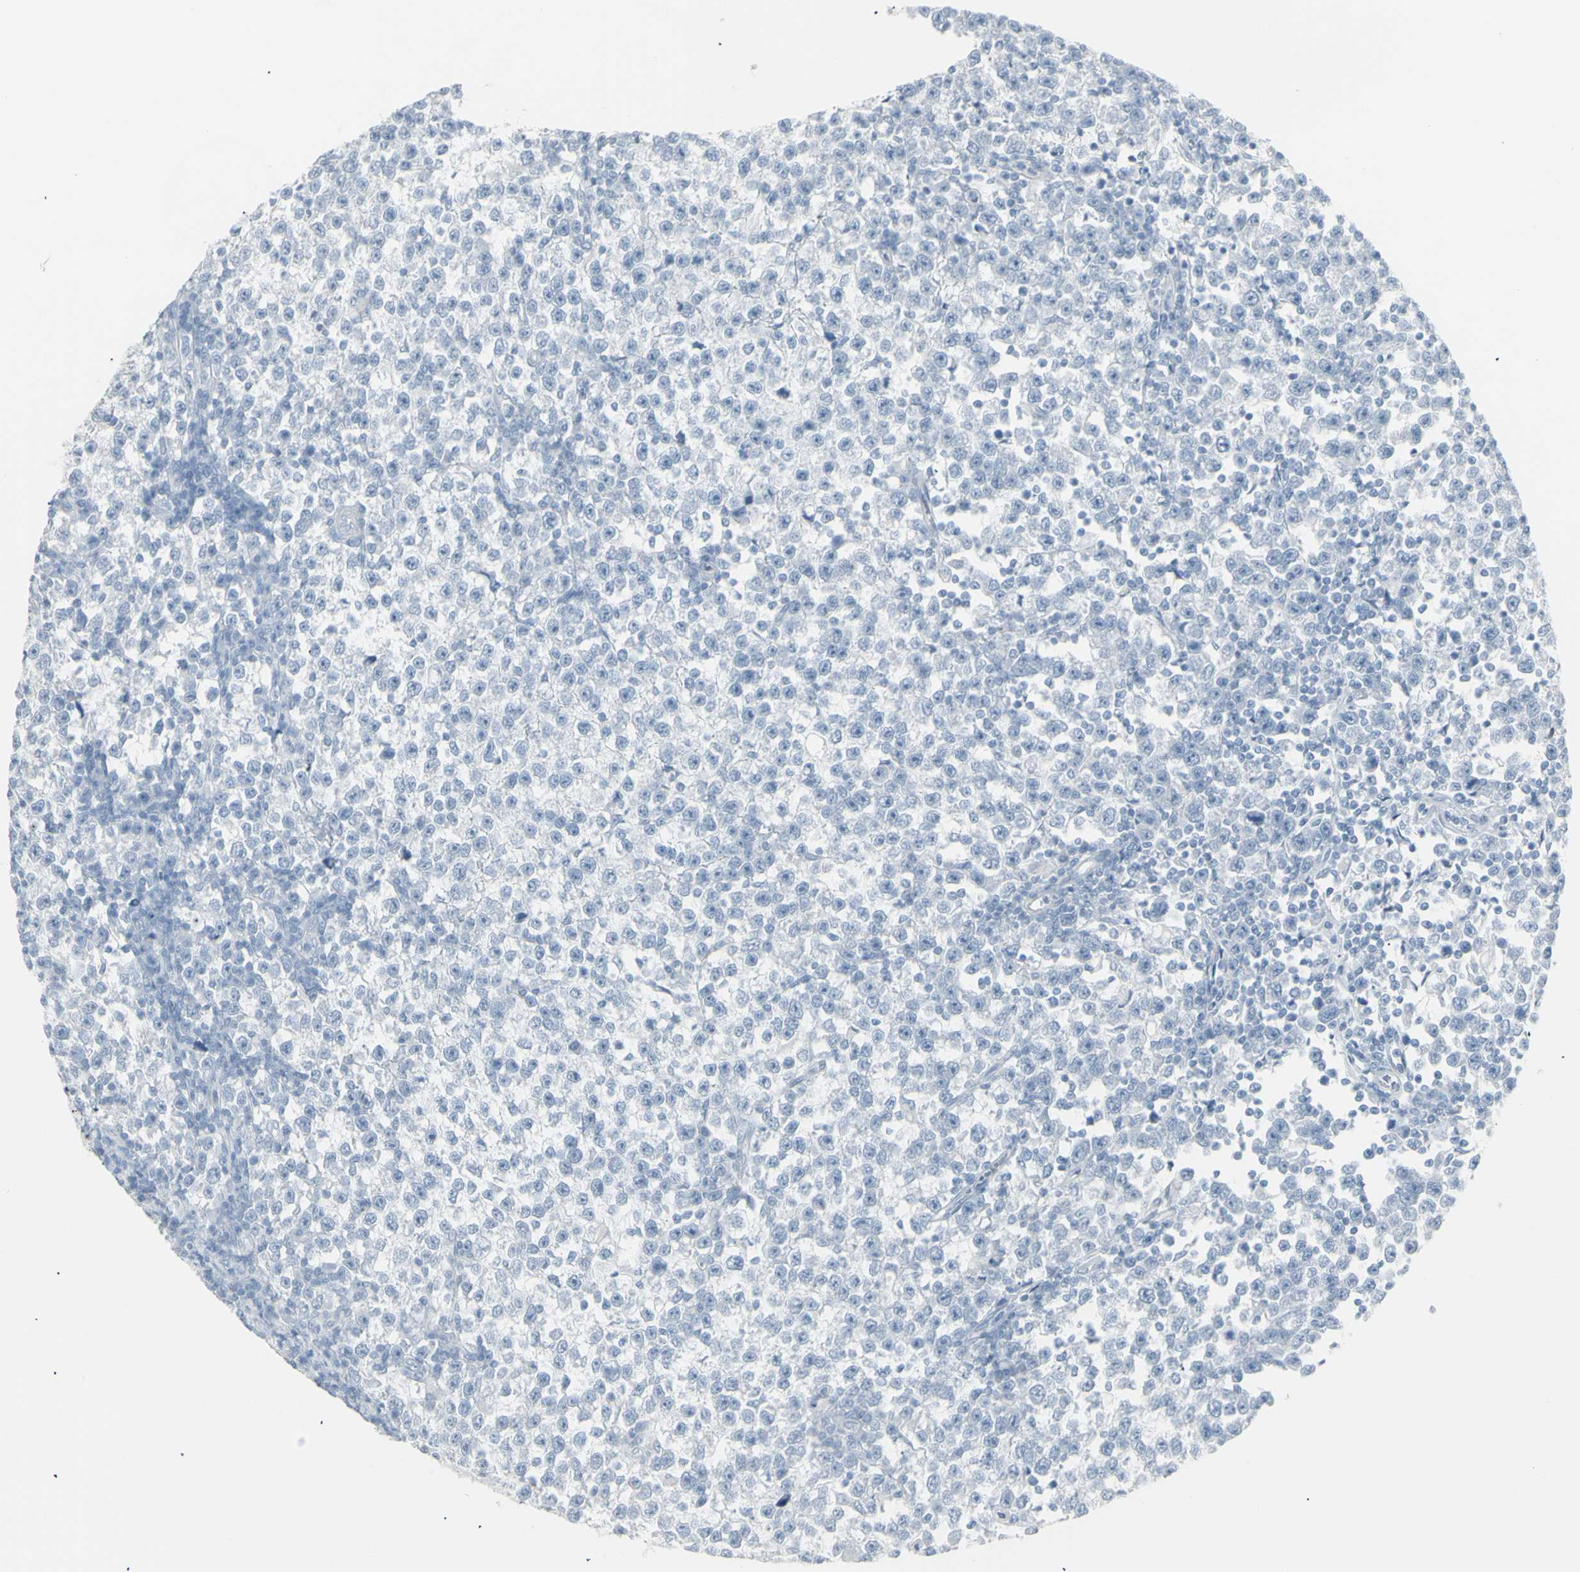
{"staining": {"intensity": "negative", "quantity": "none", "location": "none"}, "tissue": "testis cancer", "cell_type": "Tumor cells", "image_type": "cancer", "snomed": [{"axis": "morphology", "description": "Seminoma, NOS"}, {"axis": "topography", "description": "Testis"}], "caption": "This is an immunohistochemistry photomicrograph of seminoma (testis). There is no positivity in tumor cells.", "gene": "YBX2", "patient": {"sex": "male", "age": 43}}